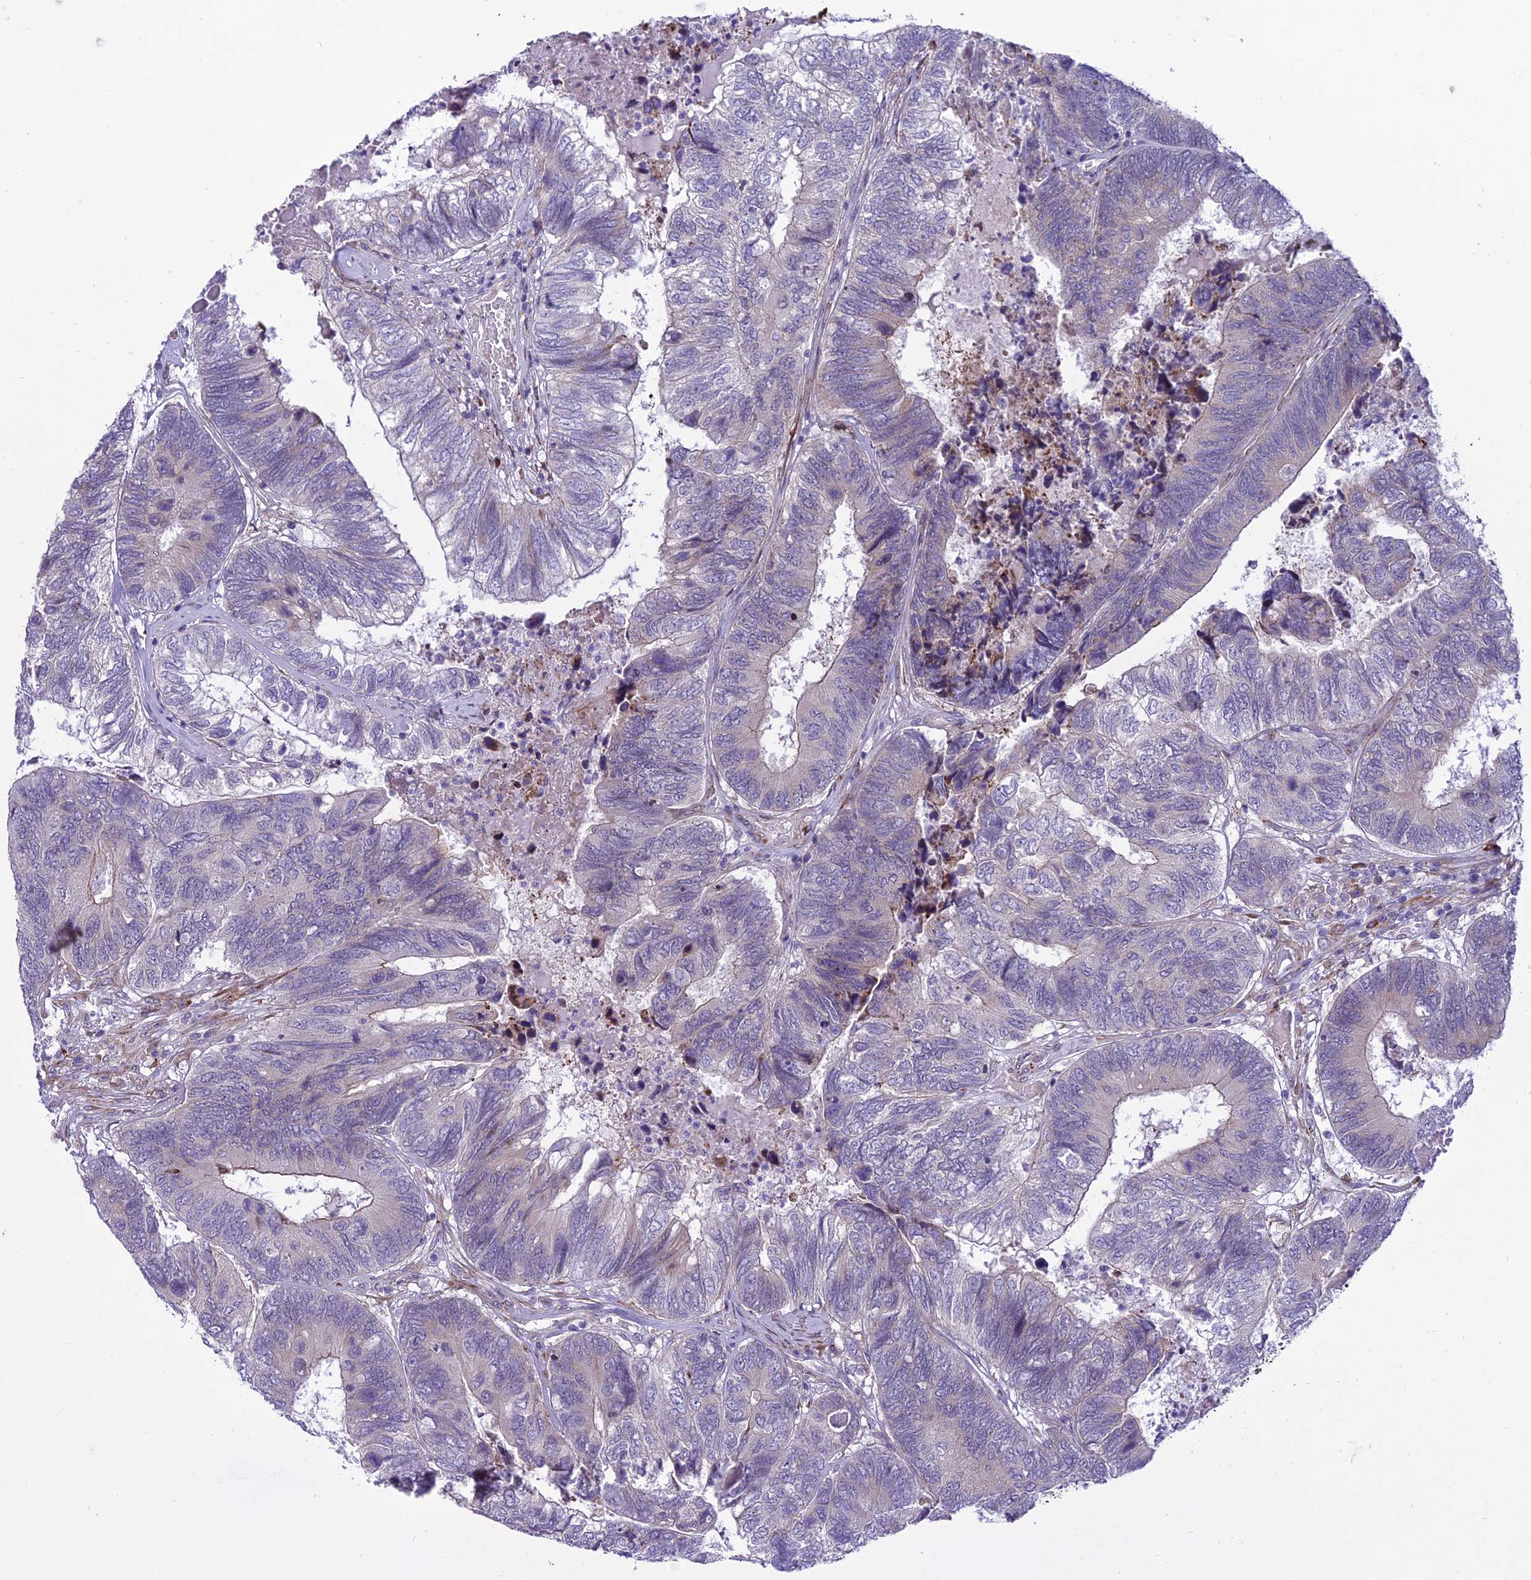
{"staining": {"intensity": "negative", "quantity": "none", "location": "none"}, "tissue": "colorectal cancer", "cell_type": "Tumor cells", "image_type": "cancer", "snomed": [{"axis": "morphology", "description": "Adenocarcinoma, NOS"}, {"axis": "topography", "description": "Colon"}], "caption": "An IHC micrograph of colorectal adenocarcinoma is shown. There is no staining in tumor cells of colorectal adenocarcinoma.", "gene": "NEURL2", "patient": {"sex": "female", "age": 67}}